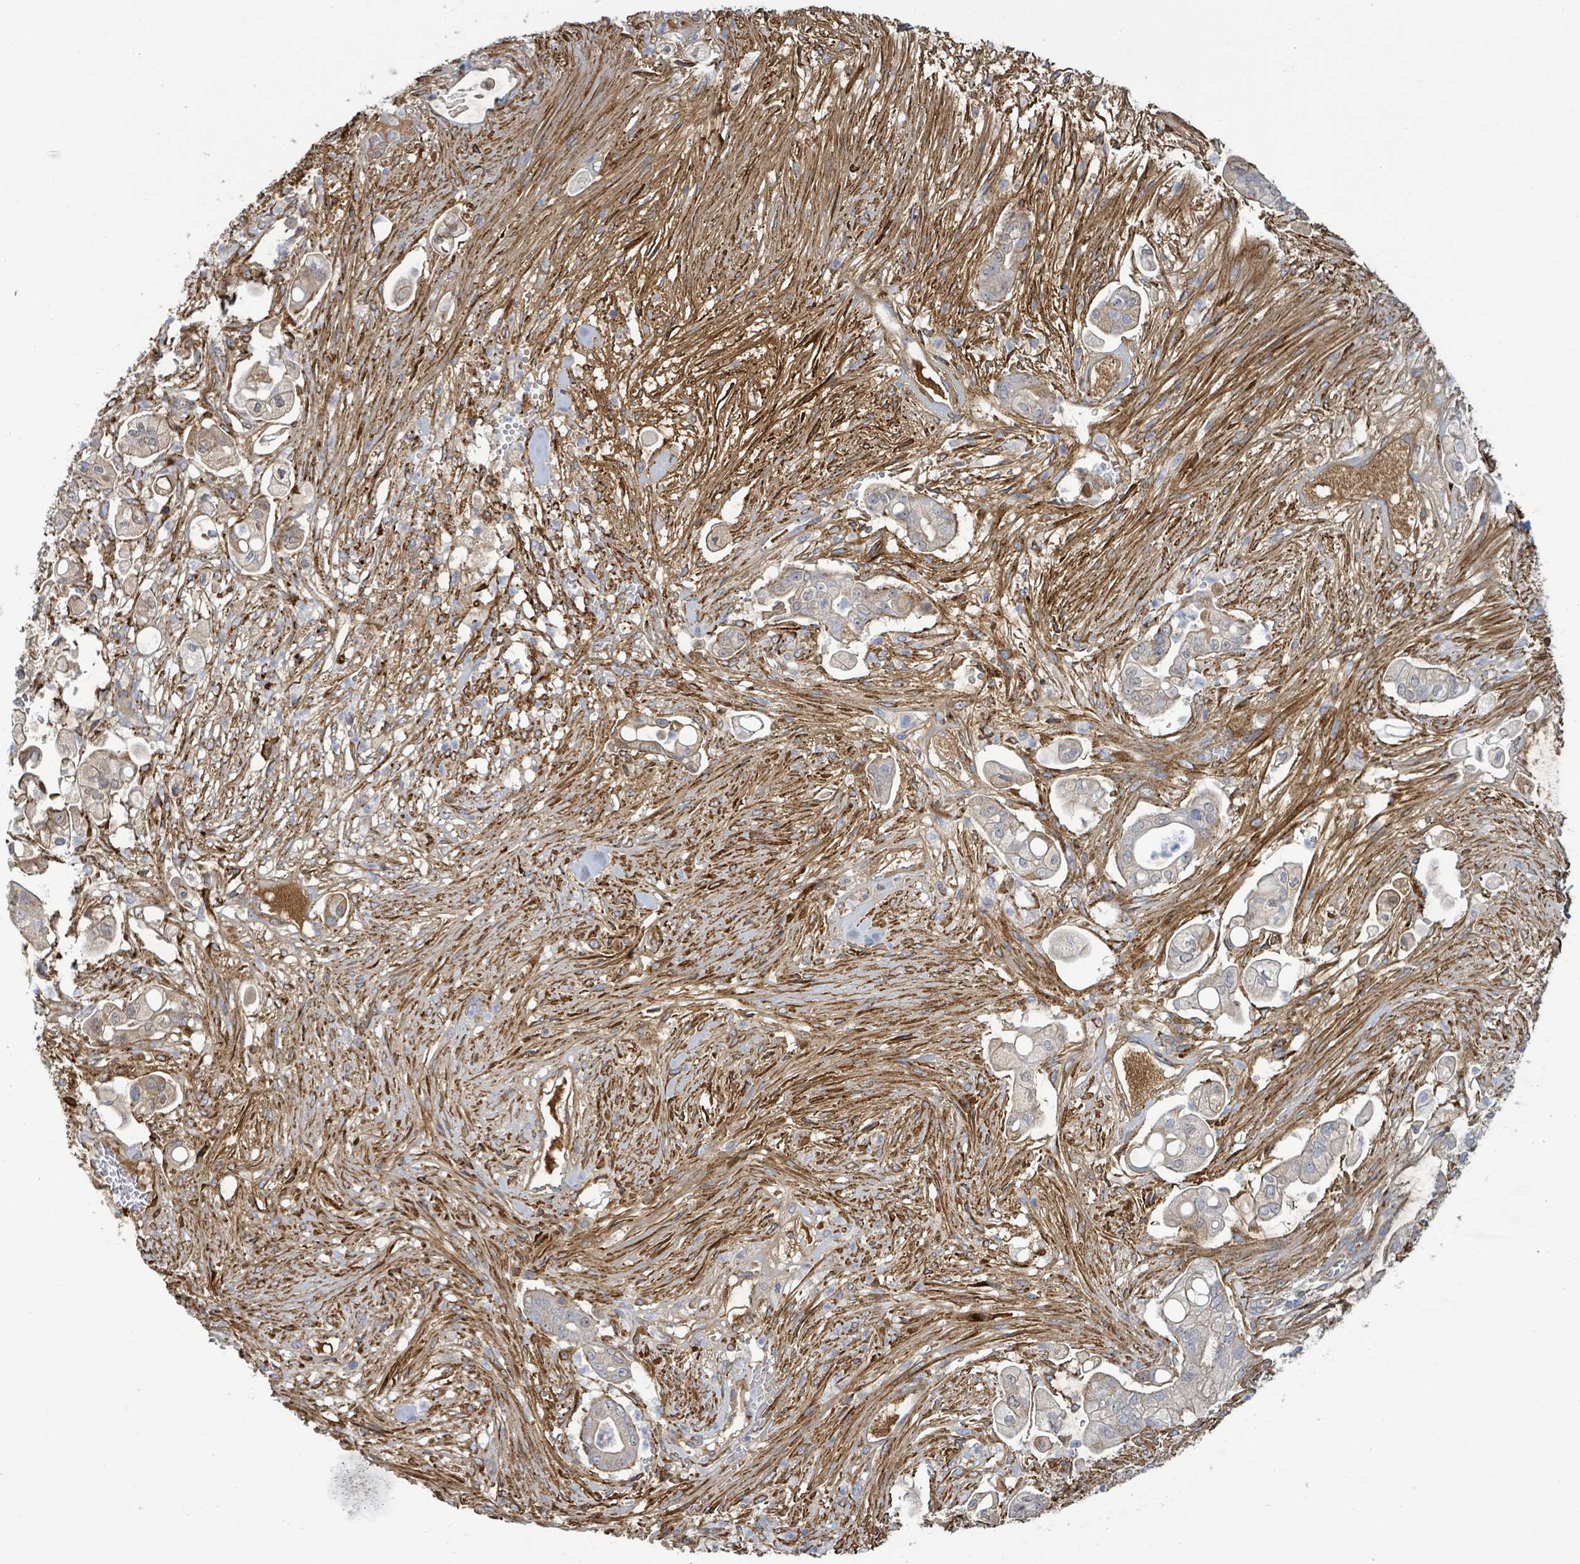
{"staining": {"intensity": "moderate", "quantity": "25%-75%", "location": "cytoplasmic/membranous"}, "tissue": "pancreatic cancer", "cell_type": "Tumor cells", "image_type": "cancer", "snomed": [{"axis": "morphology", "description": "Adenocarcinoma, NOS"}, {"axis": "topography", "description": "Pancreas"}], "caption": "An image of pancreatic cancer stained for a protein shows moderate cytoplasmic/membranous brown staining in tumor cells. Ihc stains the protein in brown and the nuclei are stained blue.", "gene": "DMRTC1B", "patient": {"sex": "female", "age": 69}}